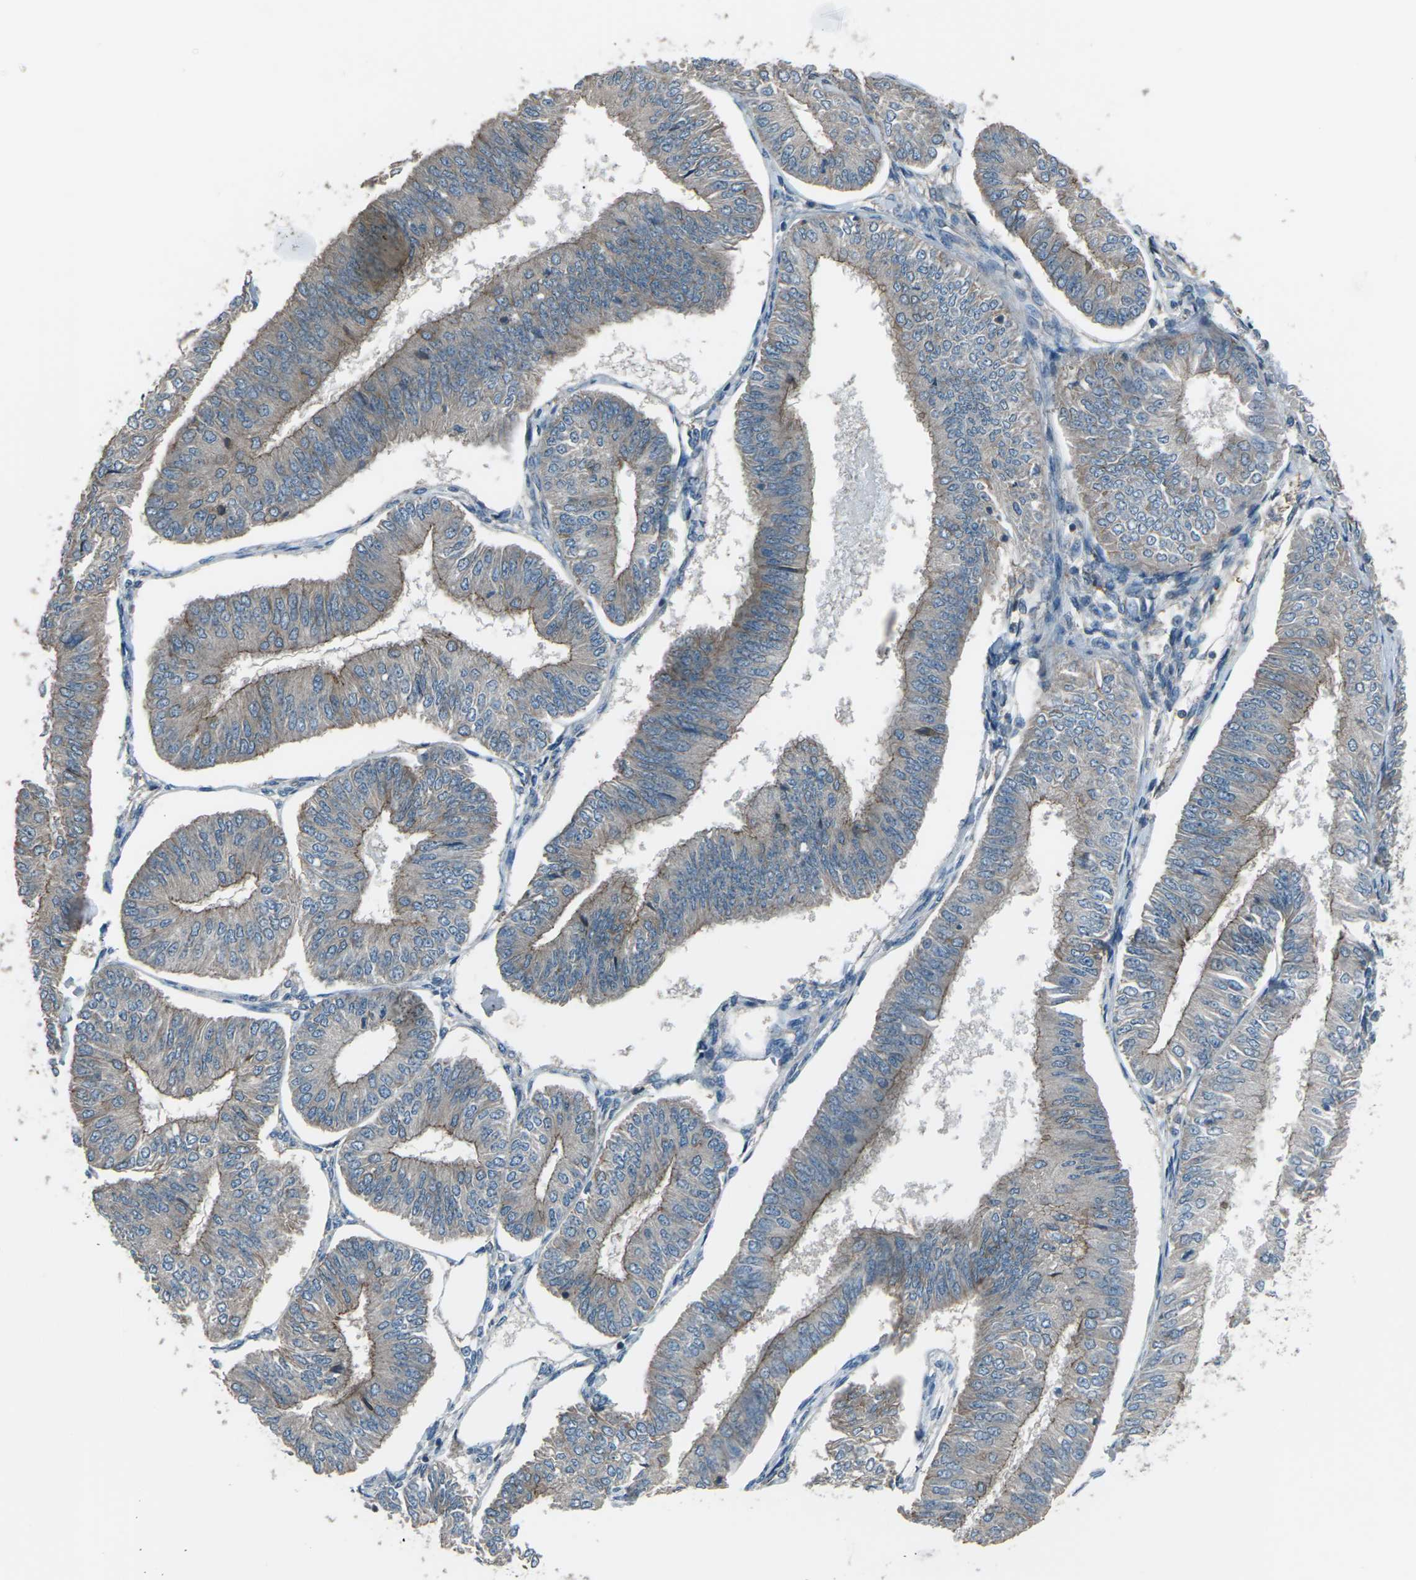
{"staining": {"intensity": "weak", "quantity": ">75%", "location": "cytoplasmic/membranous"}, "tissue": "endometrial cancer", "cell_type": "Tumor cells", "image_type": "cancer", "snomed": [{"axis": "morphology", "description": "Adenocarcinoma, NOS"}, {"axis": "topography", "description": "Endometrium"}], "caption": "Protein expression analysis of human endometrial cancer reveals weak cytoplasmic/membranous positivity in about >75% of tumor cells.", "gene": "CMTM4", "patient": {"sex": "female", "age": 58}}